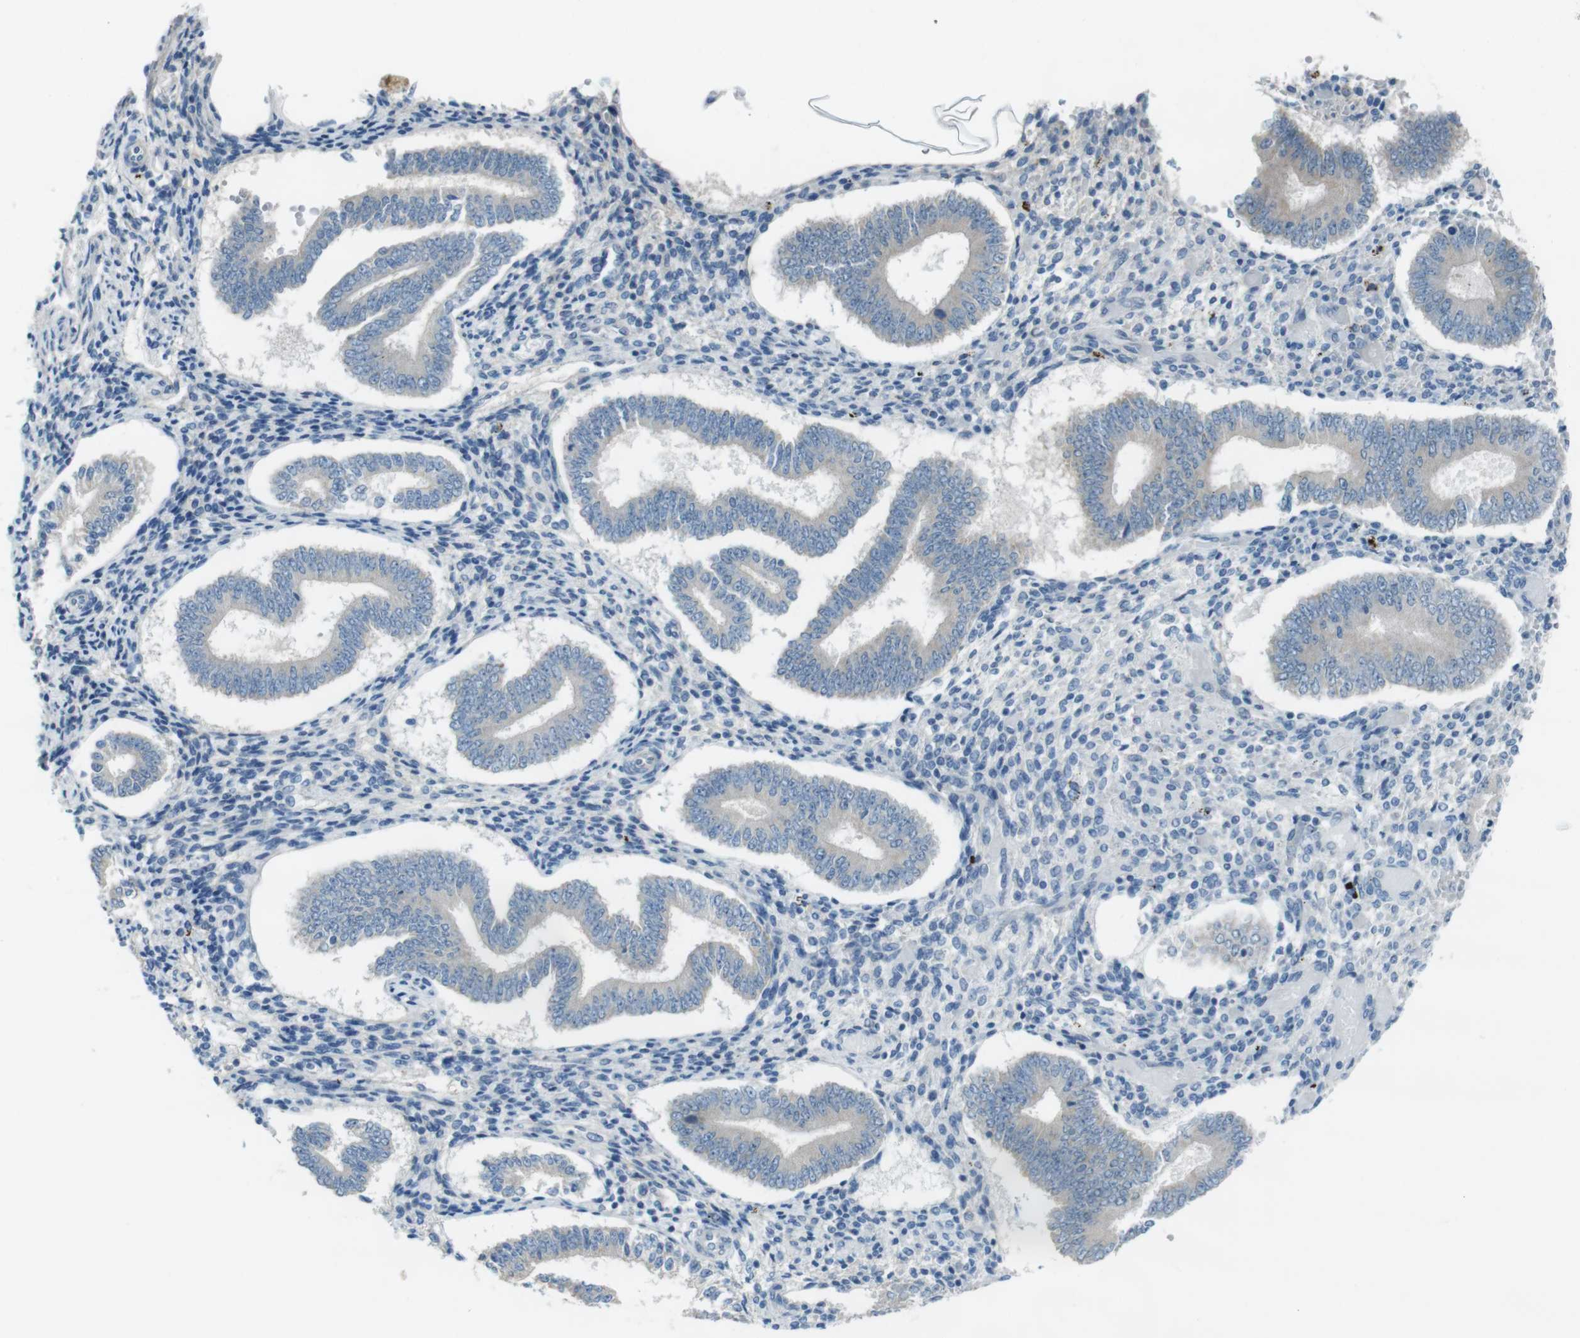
{"staining": {"intensity": "negative", "quantity": "none", "location": "none"}, "tissue": "endometrium", "cell_type": "Cells in endometrial stroma", "image_type": "normal", "snomed": [{"axis": "morphology", "description": "Normal tissue, NOS"}, {"axis": "topography", "description": "Endometrium"}], "caption": "There is no significant positivity in cells in endometrial stroma of endometrium. The staining was performed using DAB to visualize the protein expression in brown, while the nuclei were stained in blue with hematoxylin (Magnification: 20x).", "gene": "ENTPD7", "patient": {"sex": "female", "age": 42}}